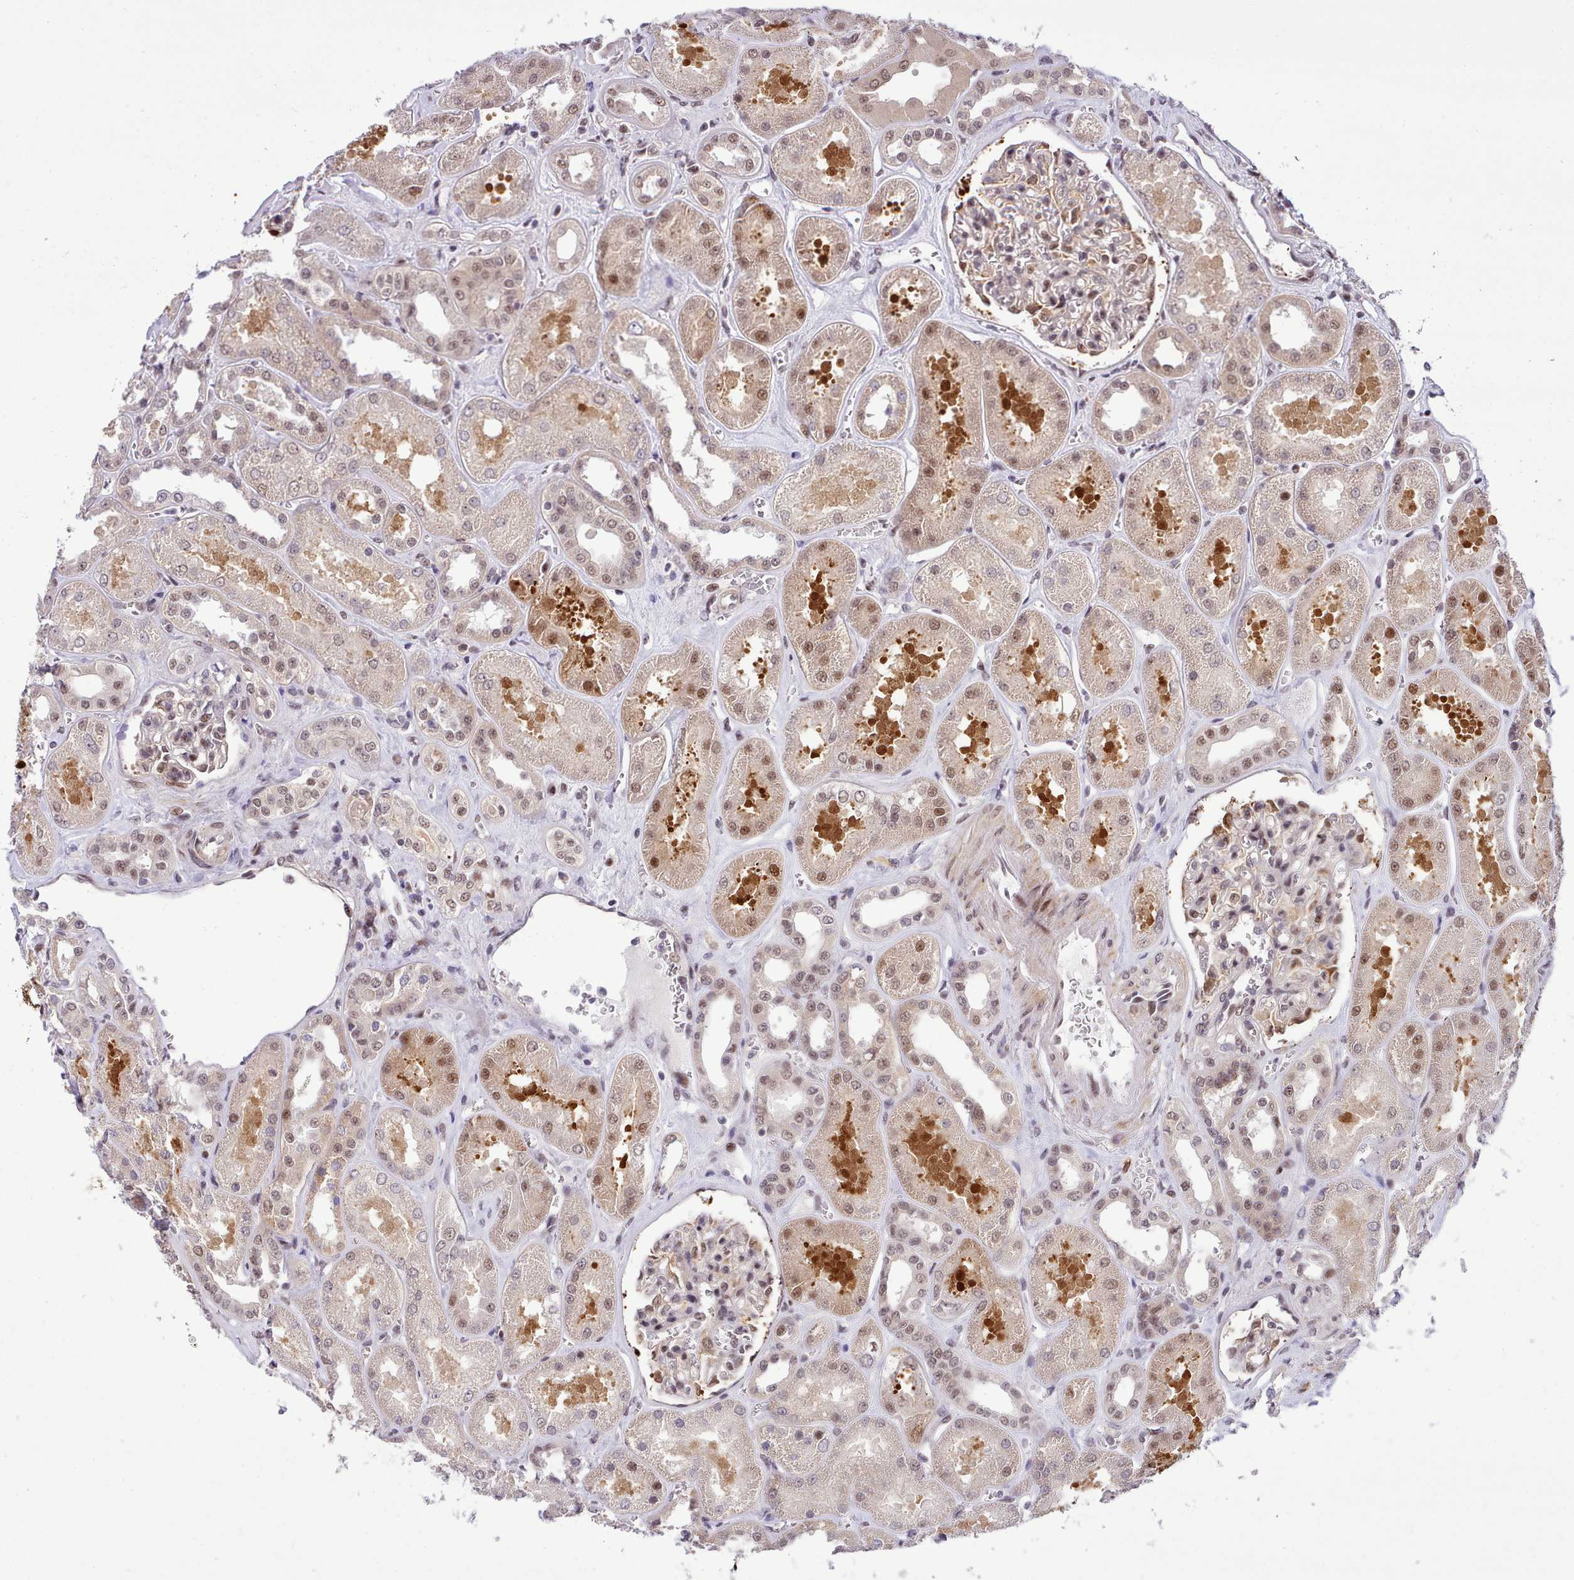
{"staining": {"intensity": "strong", "quantity": "25%-75%", "location": "nuclear"}, "tissue": "kidney", "cell_type": "Cells in glomeruli", "image_type": "normal", "snomed": [{"axis": "morphology", "description": "Normal tissue, NOS"}, {"axis": "morphology", "description": "Adenocarcinoma, NOS"}, {"axis": "topography", "description": "Kidney"}], "caption": "Protein staining by IHC reveals strong nuclear positivity in approximately 25%-75% of cells in glomeruli in normal kidney. The protein of interest is stained brown, and the nuclei are stained in blue (DAB (3,3'-diaminobenzidine) IHC with brightfield microscopy, high magnification).", "gene": "HOXB7", "patient": {"sex": "female", "age": 68}}